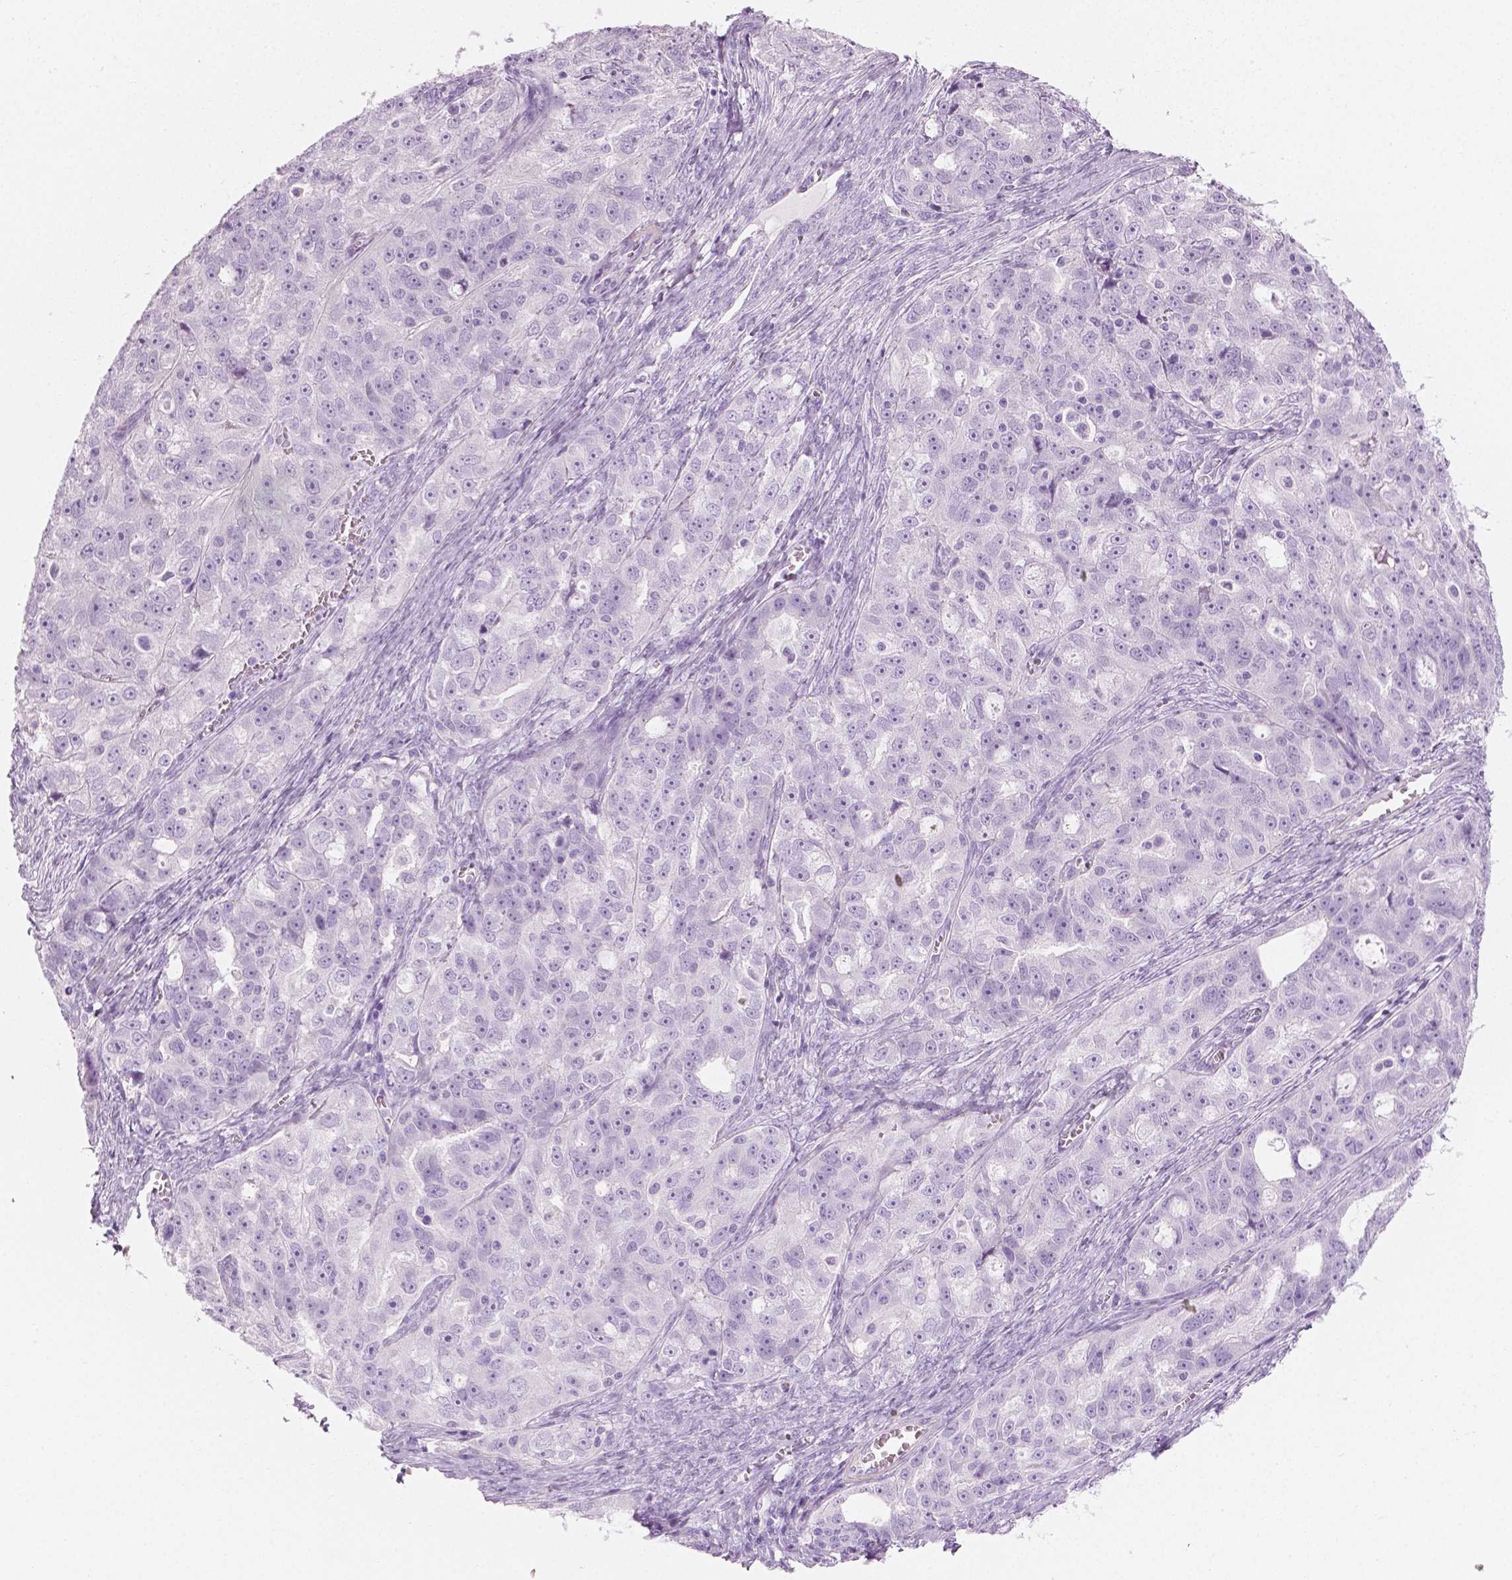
{"staining": {"intensity": "negative", "quantity": "none", "location": "none"}, "tissue": "ovarian cancer", "cell_type": "Tumor cells", "image_type": "cancer", "snomed": [{"axis": "morphology", "description": "Cystadenocarcinoma, serous, NOS"}, {"axis": "topography", "description": "Ovary"}], "caption": "High magnification brightfield microscopy of ovarian cancer (serous cystadenocarcinoma) stained with DAB (brown) and counterstained with hematoxylin (blue): tumor cells show no significant positivity.", "gene": "PLIN4", "patient": {"sex": "female", "age": 51}}